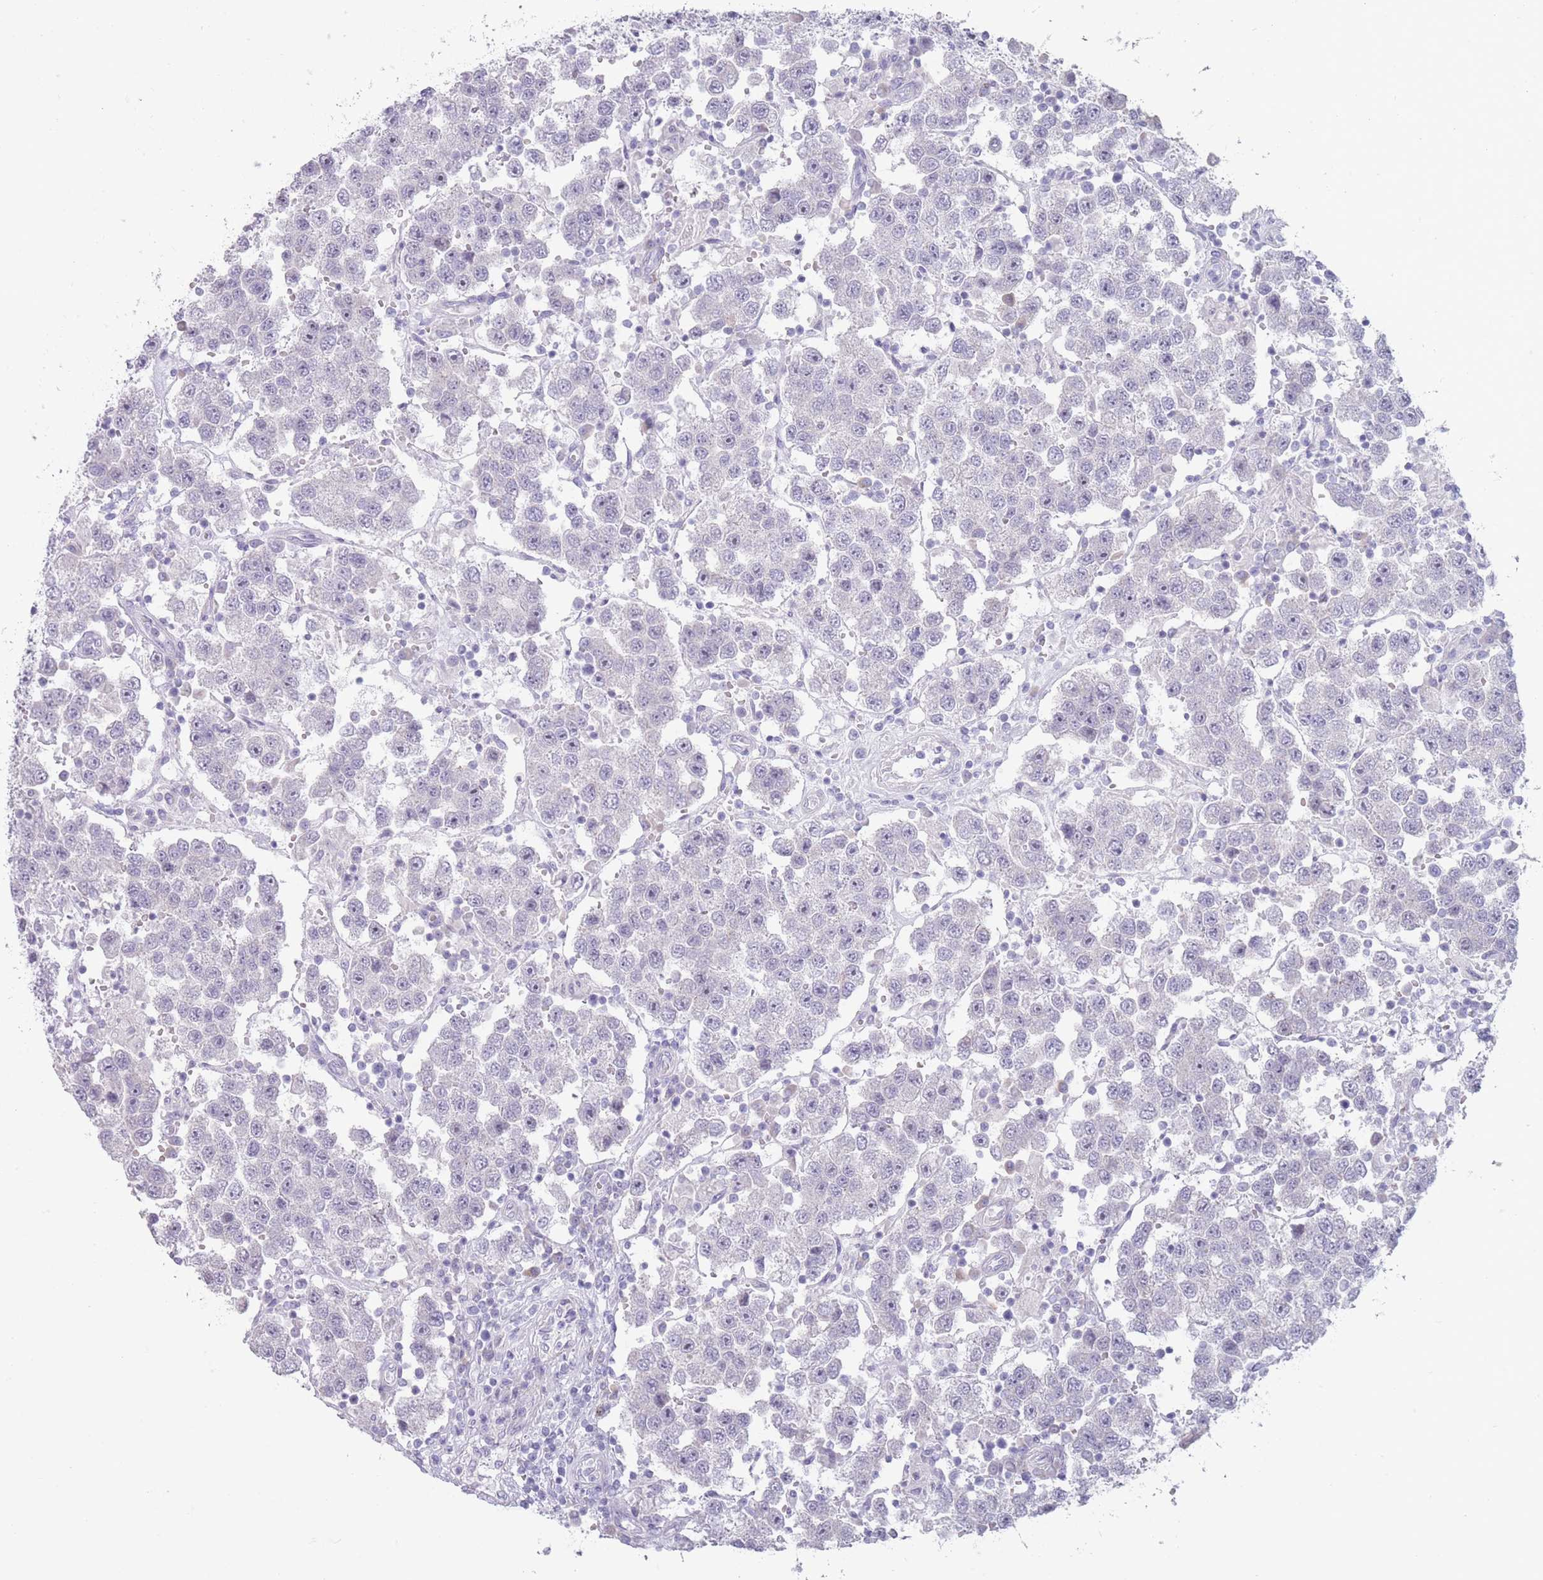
{"staining": {"intensity": "negative", "quantity": "none", "location": "none"}, "tissue": "testis cancer", "cell_type": "Tumor cells", "image_type": "cancer", "snomed": [{"axis": "morphology", "description": "Seminoma, NOS"}, {"axis": "topography", "description": "Testis"}], "caption": "Immunohistochemistry (IHC) of testis seminoma exhibits no positivity in tumor cells.", "gene": "PAIP2B", "patient": {"sex": "male", "age": 37}}